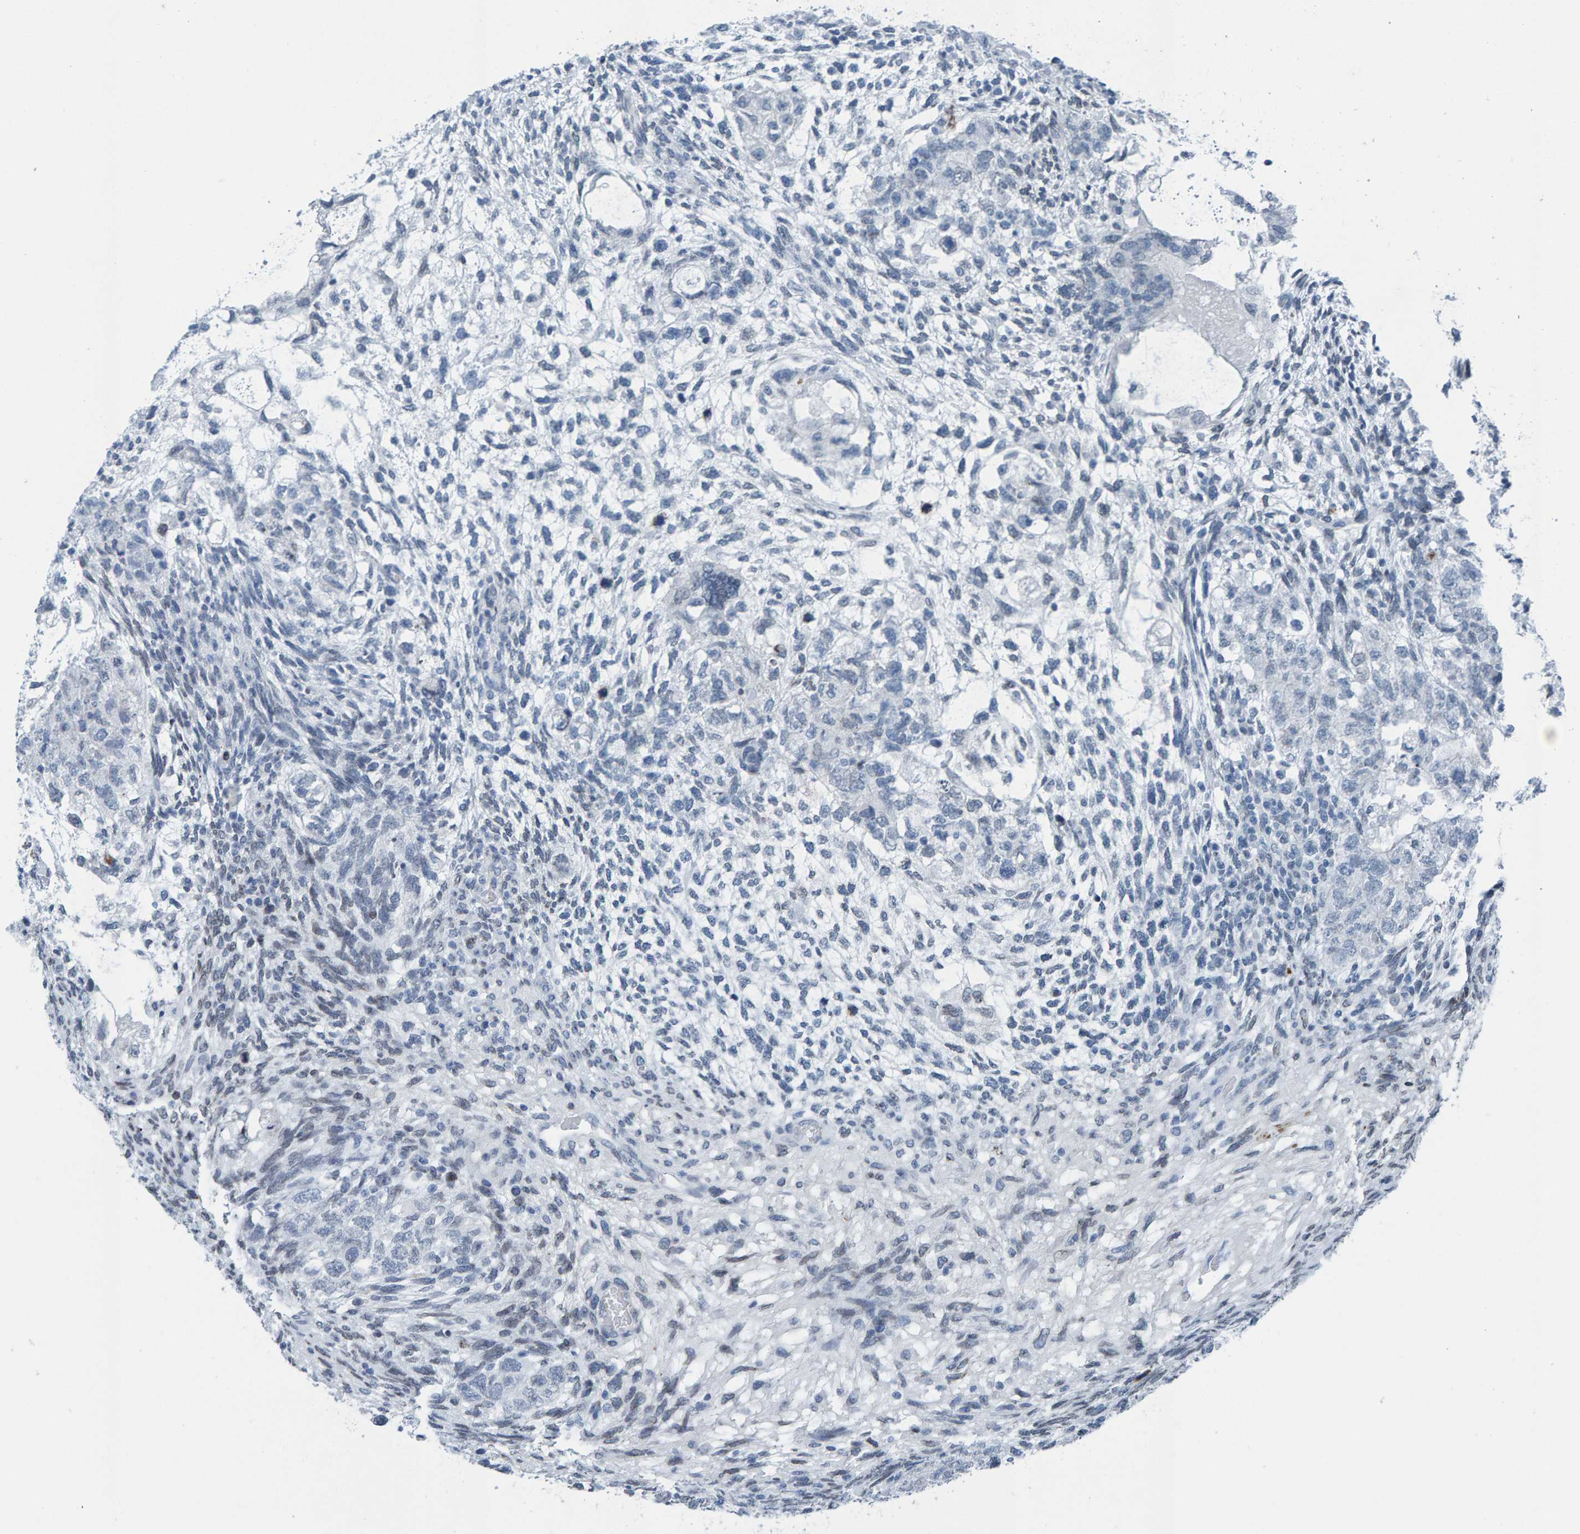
{"staining": {"intensity": "negative", "quantity": "none", "location": "none"}, "tissue": "testis cancer", "cell_type": "Tumor cells", "image_type": "cancer", "snomed": [{"axis": "morphology", "description": "Normal tissue, NOS"}, {"axis": "morphology", "description": "Carcinoma, Embryonal, NOS"}, {"axis": "topography", "description": "Testis"}], "caption": "Human testis cancer (embryonal carcinoma) stained for a protein using immunohistochemistry exhibits no positivity in tumor cells.", "gene": "LMNB2", "patient": {"sex": "male", "age": 36}}